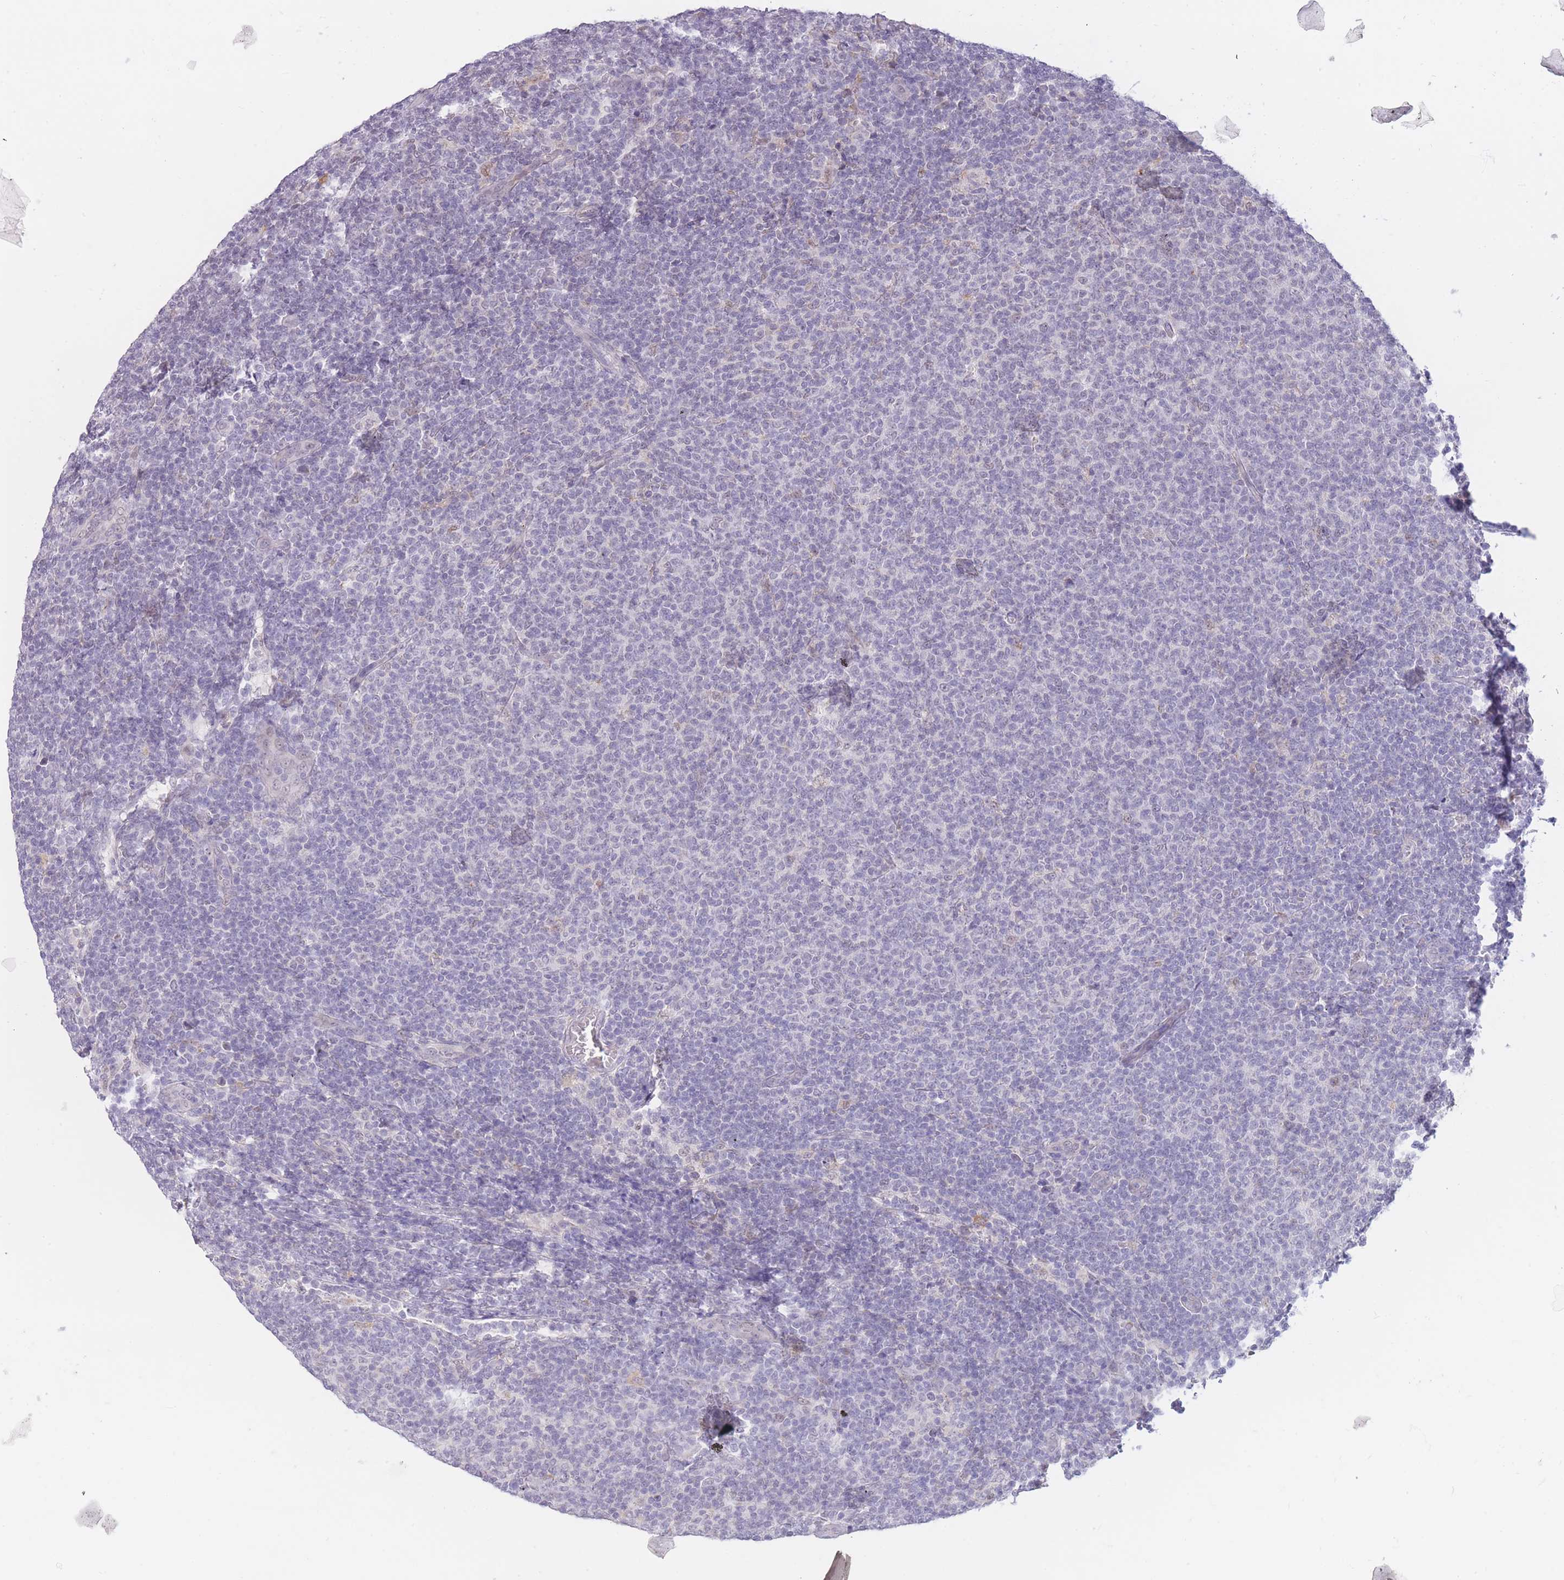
{"staining": {"intensity": "negative", "quantity": "none", "location": "none"}, "tissue": "lymphoma", "cell_type": "Tumor cells", "image_type": "cancer", "snomed": [{"axis": "morphology", "description": "Malignant lymphoma, non-Hodgkin's type, Low grade"}, {"axis": "topography", "description": "Lymph node"}], "caption": "This is a image of immunohistochemistry (IHC) staining of malignant lymphoma, non-Hodgkin's type (low-grade), which shows no positivity in tumor cells.", "gene": "GOLGA6L25", "patient": {"sex": "male", "age": 66}}